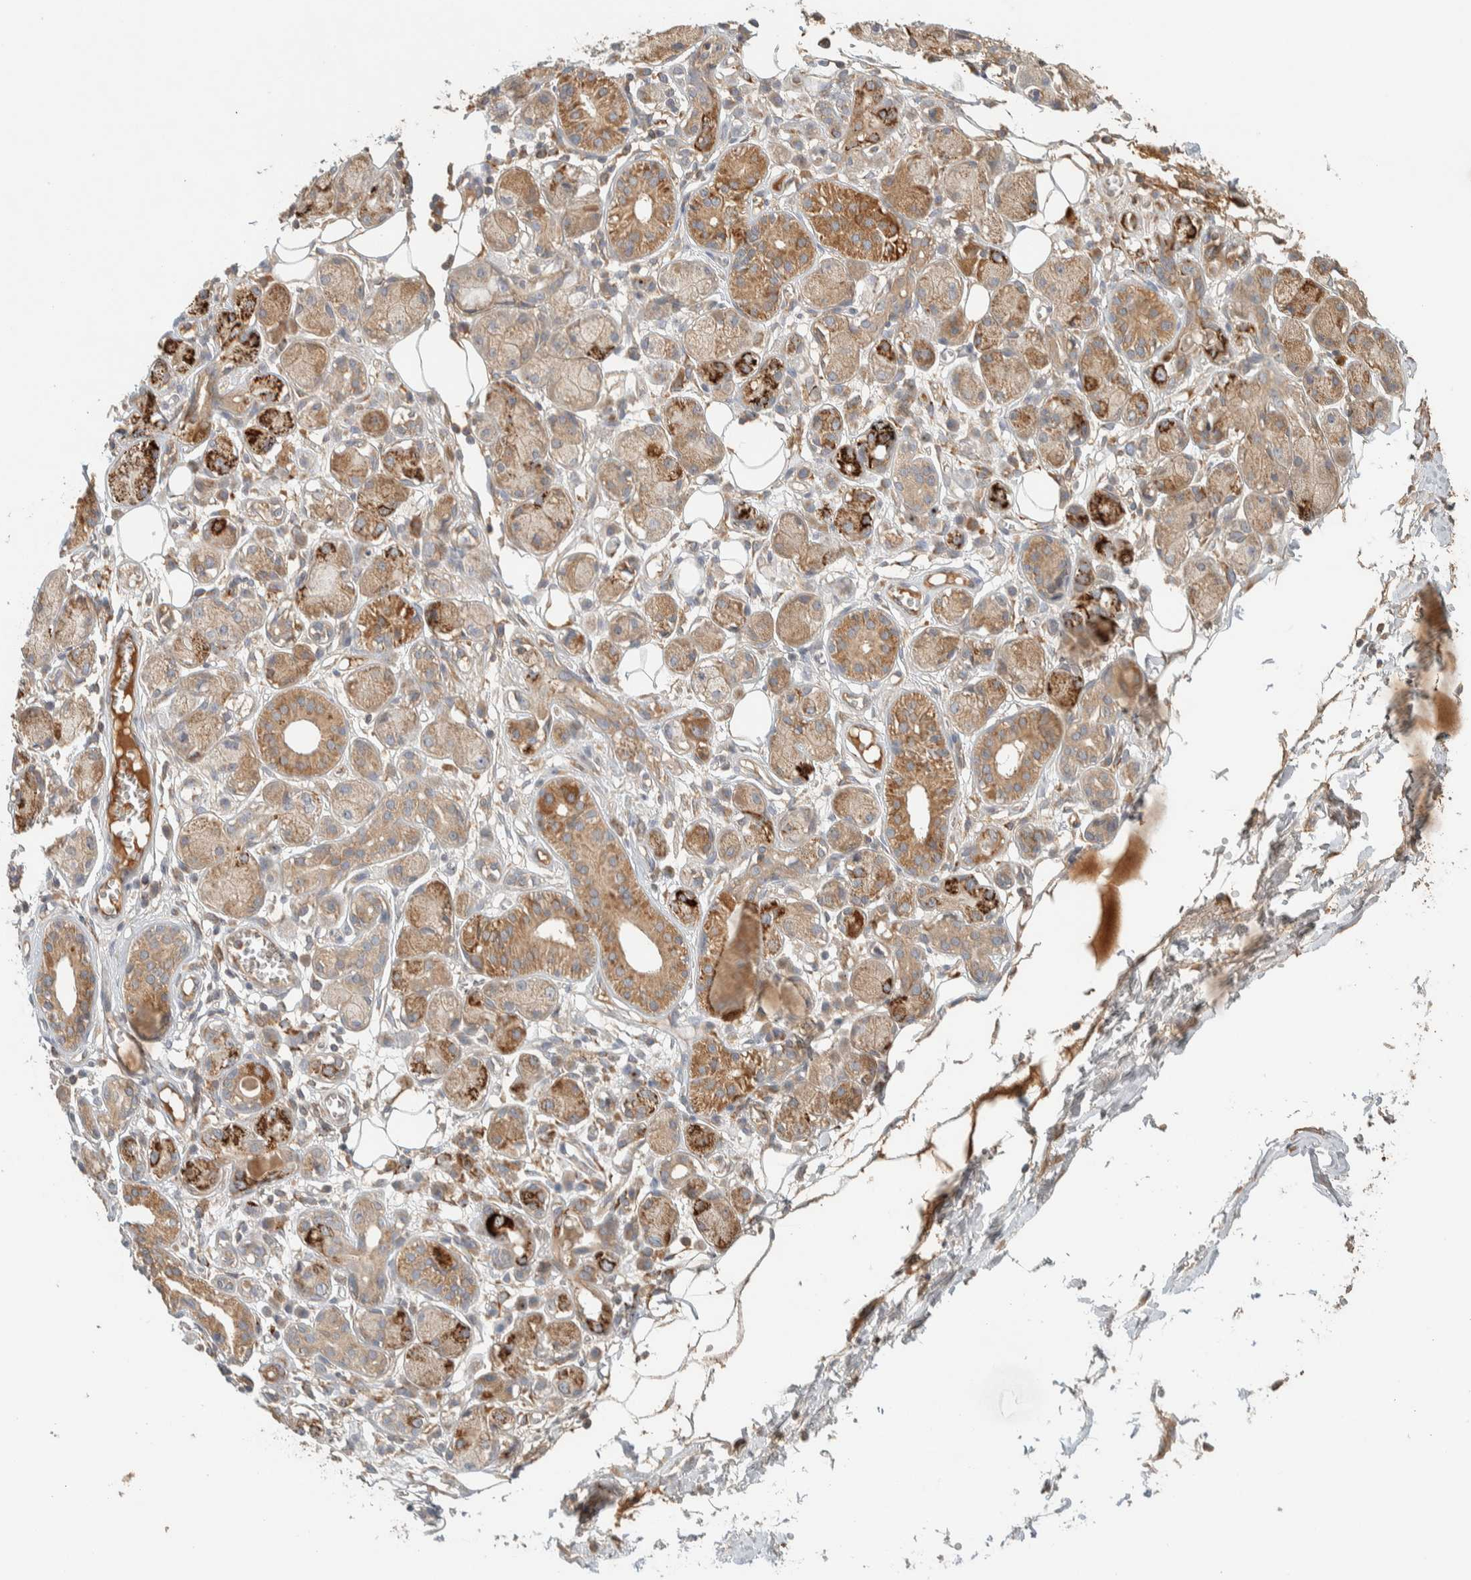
{"staining": {"intensity": "moderate", "quantity": ">75%", "location": "cytoplasmic/membranous"}, "tissue": "adipose tissue", "cell_type": "Adipocytes", "image_type": "normal", "snomed": [{"axis": "morphology", "description": "Normal tissue, NOS"}, {"axis": "morphology", "description": "Inflammation, NOS"}, {"axis": "topography", "description": "Vascular tissue"}, {"axis": "topography", "description": "Salivary gland"}], "caption": "Immunohistochemical staining of benign adipose tissue demonstrates >75% levels of moderate cytoplasmic/membranous protein staining in about >75% of adipocytes. (DAB (3,3'-diaminobenzidine) IHC with brightfield microscopy, high magnification).", "gene": "FAM167A", "patient": {"sex": "female", "age": 75}}